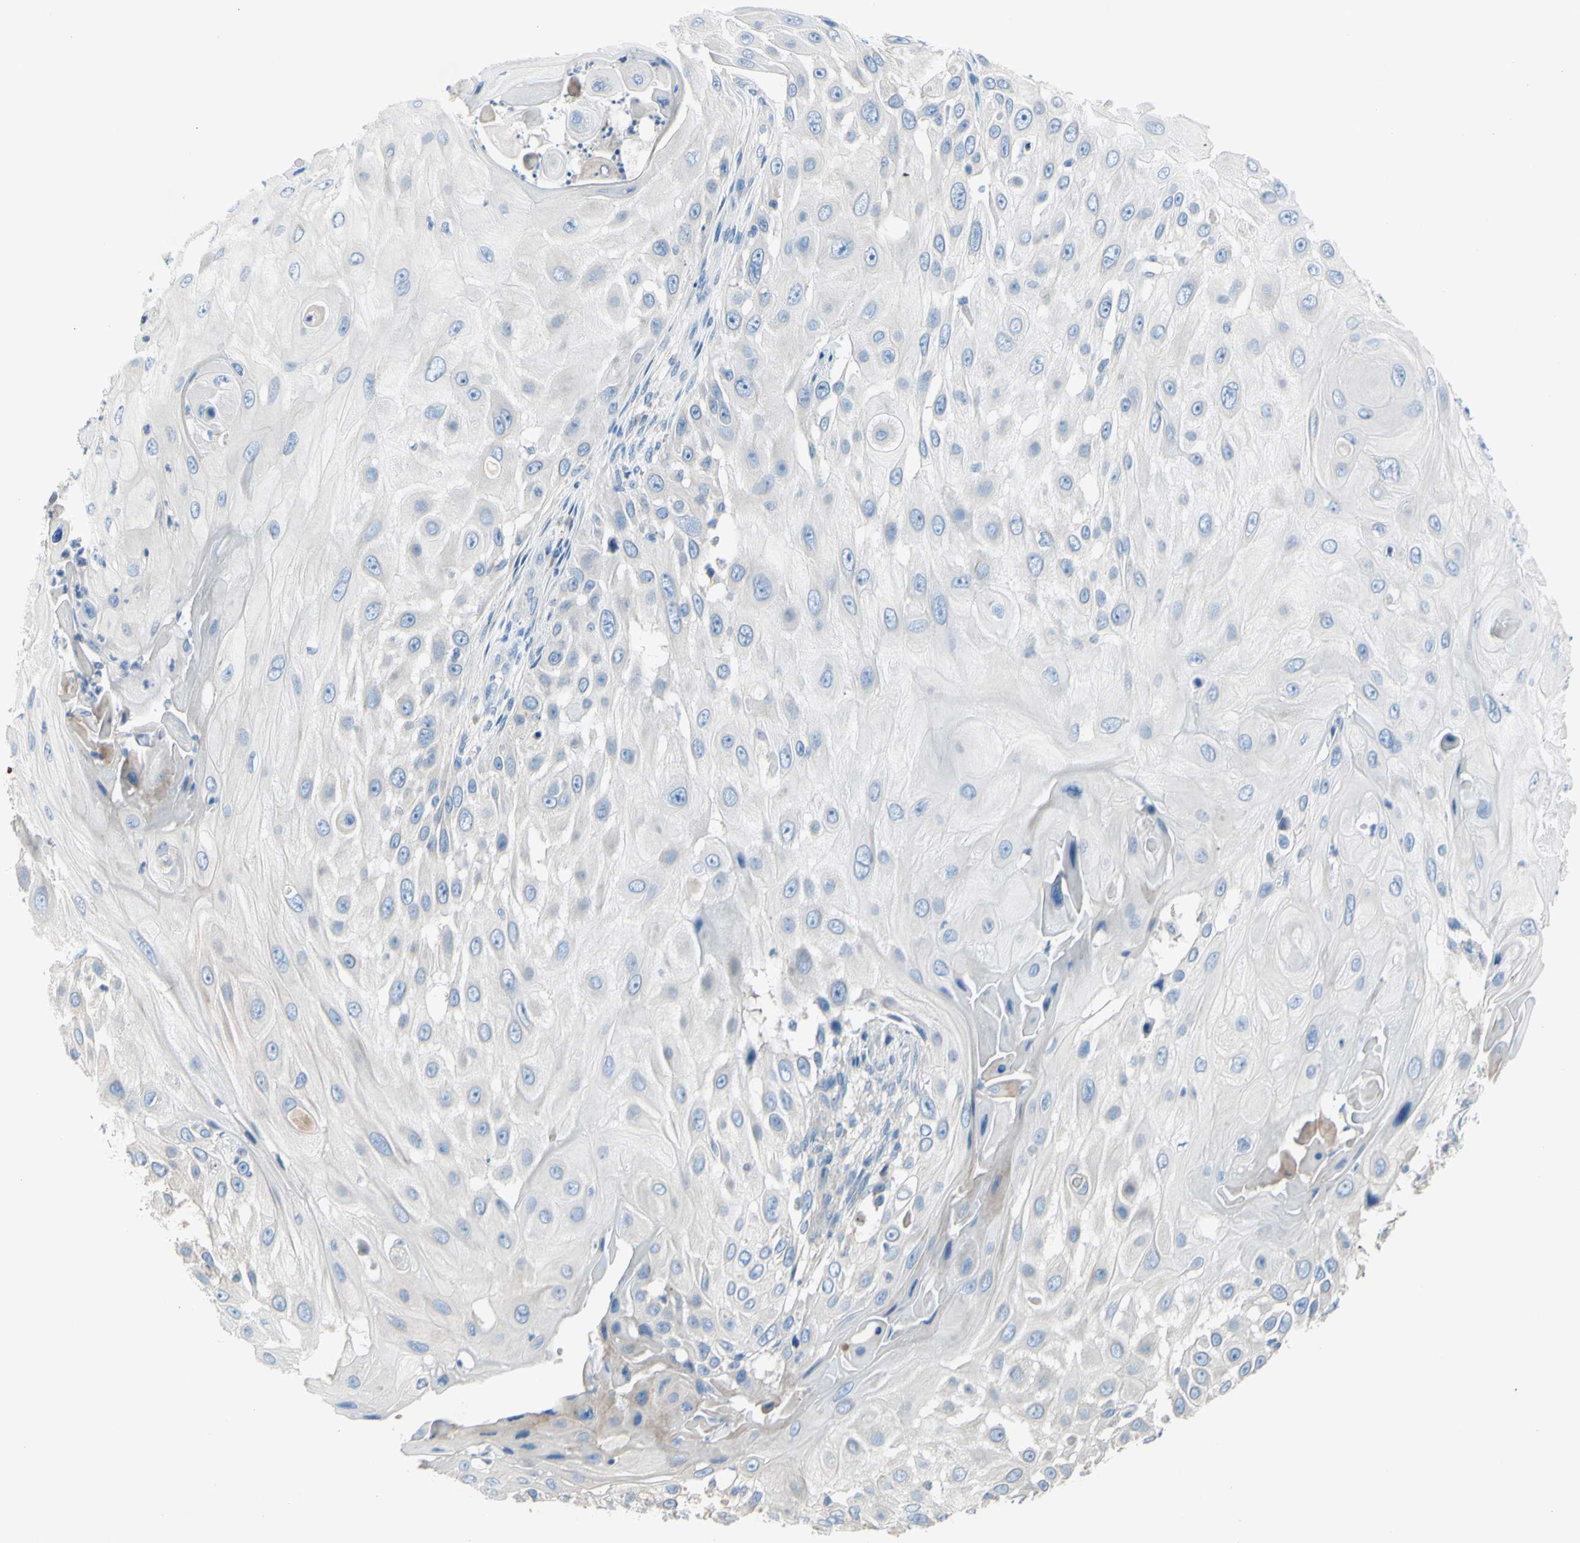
{"staining": {"intensity": "negative", "quantity": "none", "location": "none"}, "tissue": "skin cancer", "cell_type": "Tumor cells", "image_type": "cancer", "snomed": [{"axis": "morphology", "description": "Squamous cell carcinoma, NOS"}, {"axis": "topography", "description": "Skin"}], "caption": "Tumor cells are negative for protein expression in human skin cancer (squamous cell carcinoma).", "gene": "TMEM59L", "patient": {"sex": "female", "age": 44}}